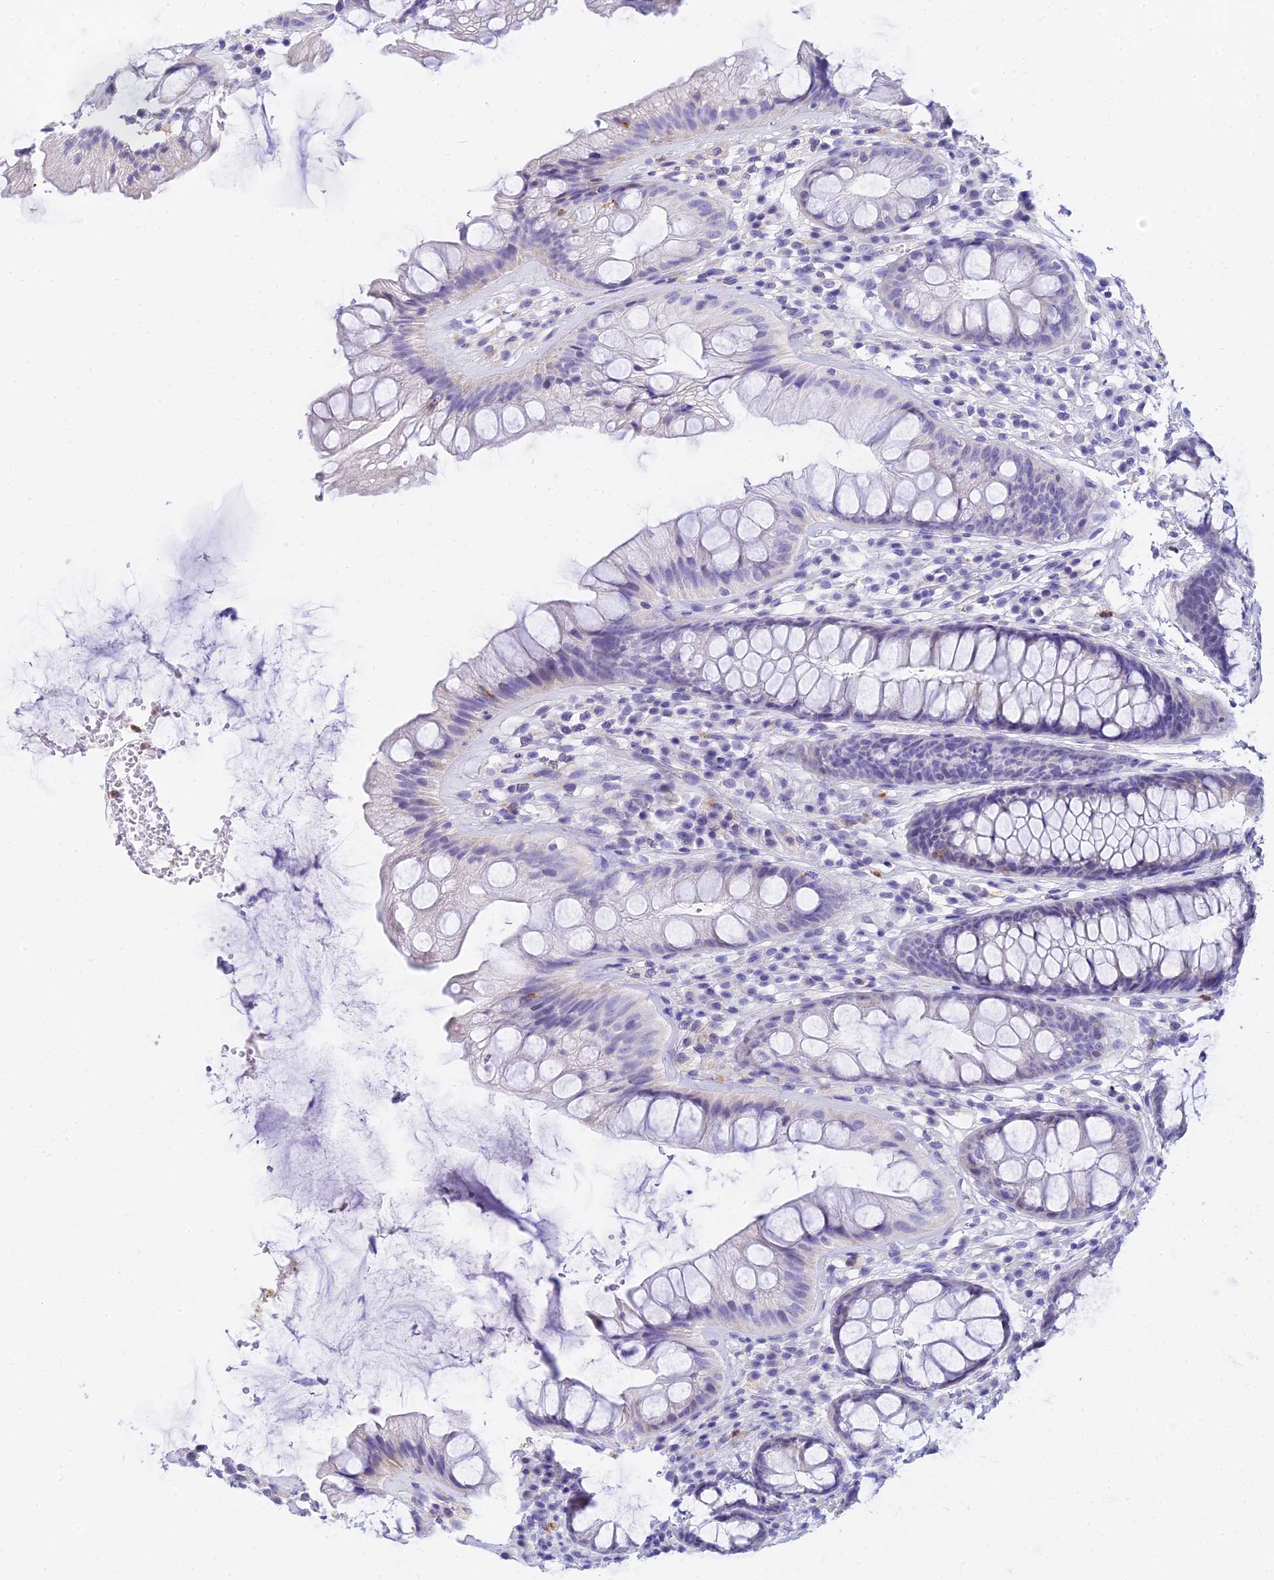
{"staining": {"intensity": "weak", "quantity": "<25%", "location": "cytoplasmic/membranous"}, "tissue": "rectum", "cell_type": "Glandular cells", "image_type": "normal", "snomed": [{"axis": "morphology", "description": "Normal tissue, NOS"}, {"axis": "topography", "description": "Rectum"}], "caption": "The image exhibits no significant staining in glandular cells of rectum.", "gene": "VWC2L", "patient": {"sex": "male", "age": 74}}